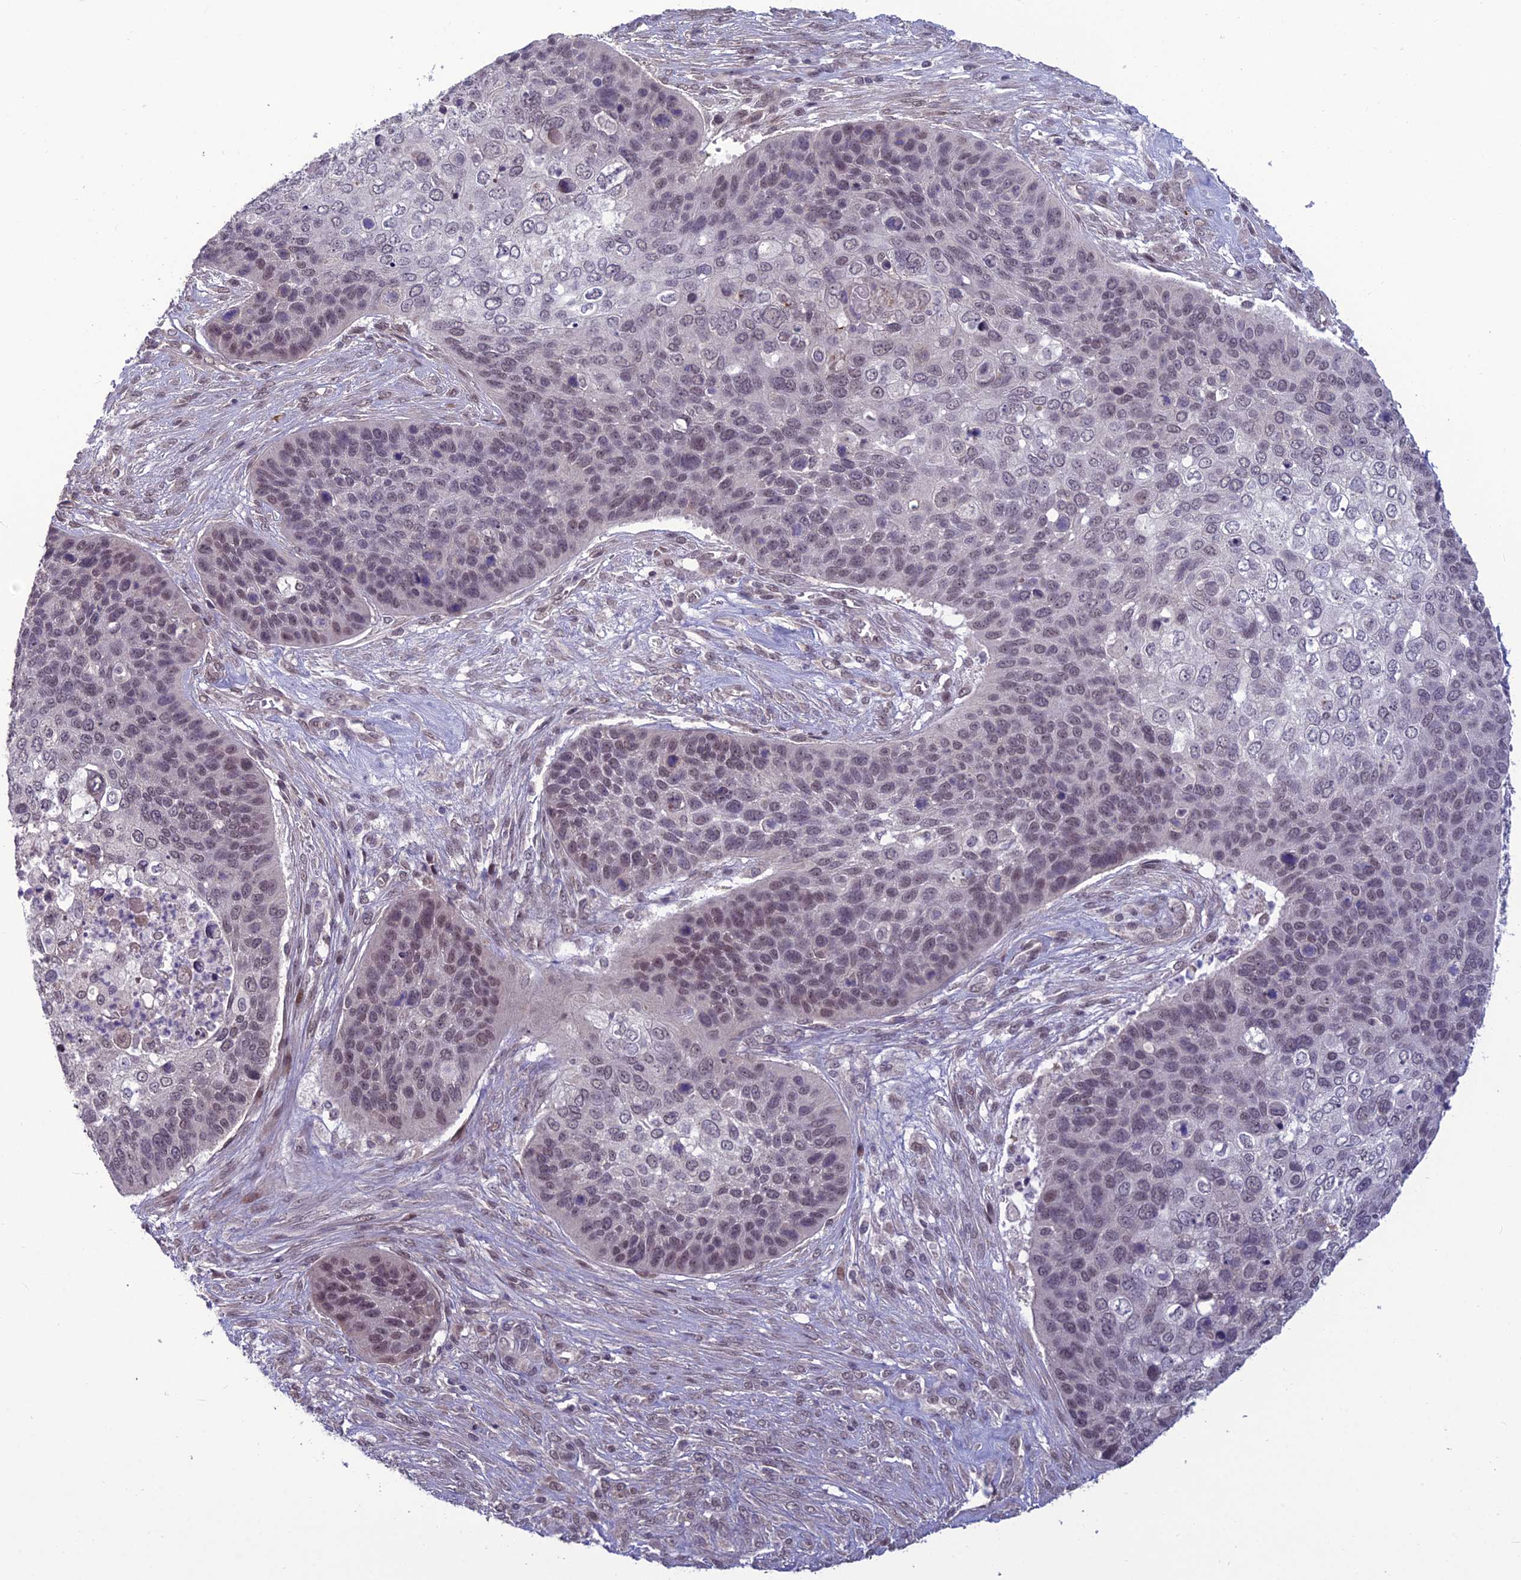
{"staining": {"intensity": "weak", "quantity": "25%-75%", "location": "nuclear"}, "tissue": "skin cancer", "cell_type": "Tumor cells", "image_type": "cancer", "snomed": [{"axis": "morphology", "description": "Basal cell carcinoma"}, {"axis": "topography", "description": "Skin"}], "caption": "Basal cell carcinoma (skin) stained with IHC displays weak nuclear expression in approximately 25%-75% of tumor cells. (DAB = brown stain, brightfield microscopy at high magnification).", "gene": "FBRS", "patient": {"sex": "female", "age": 74}}